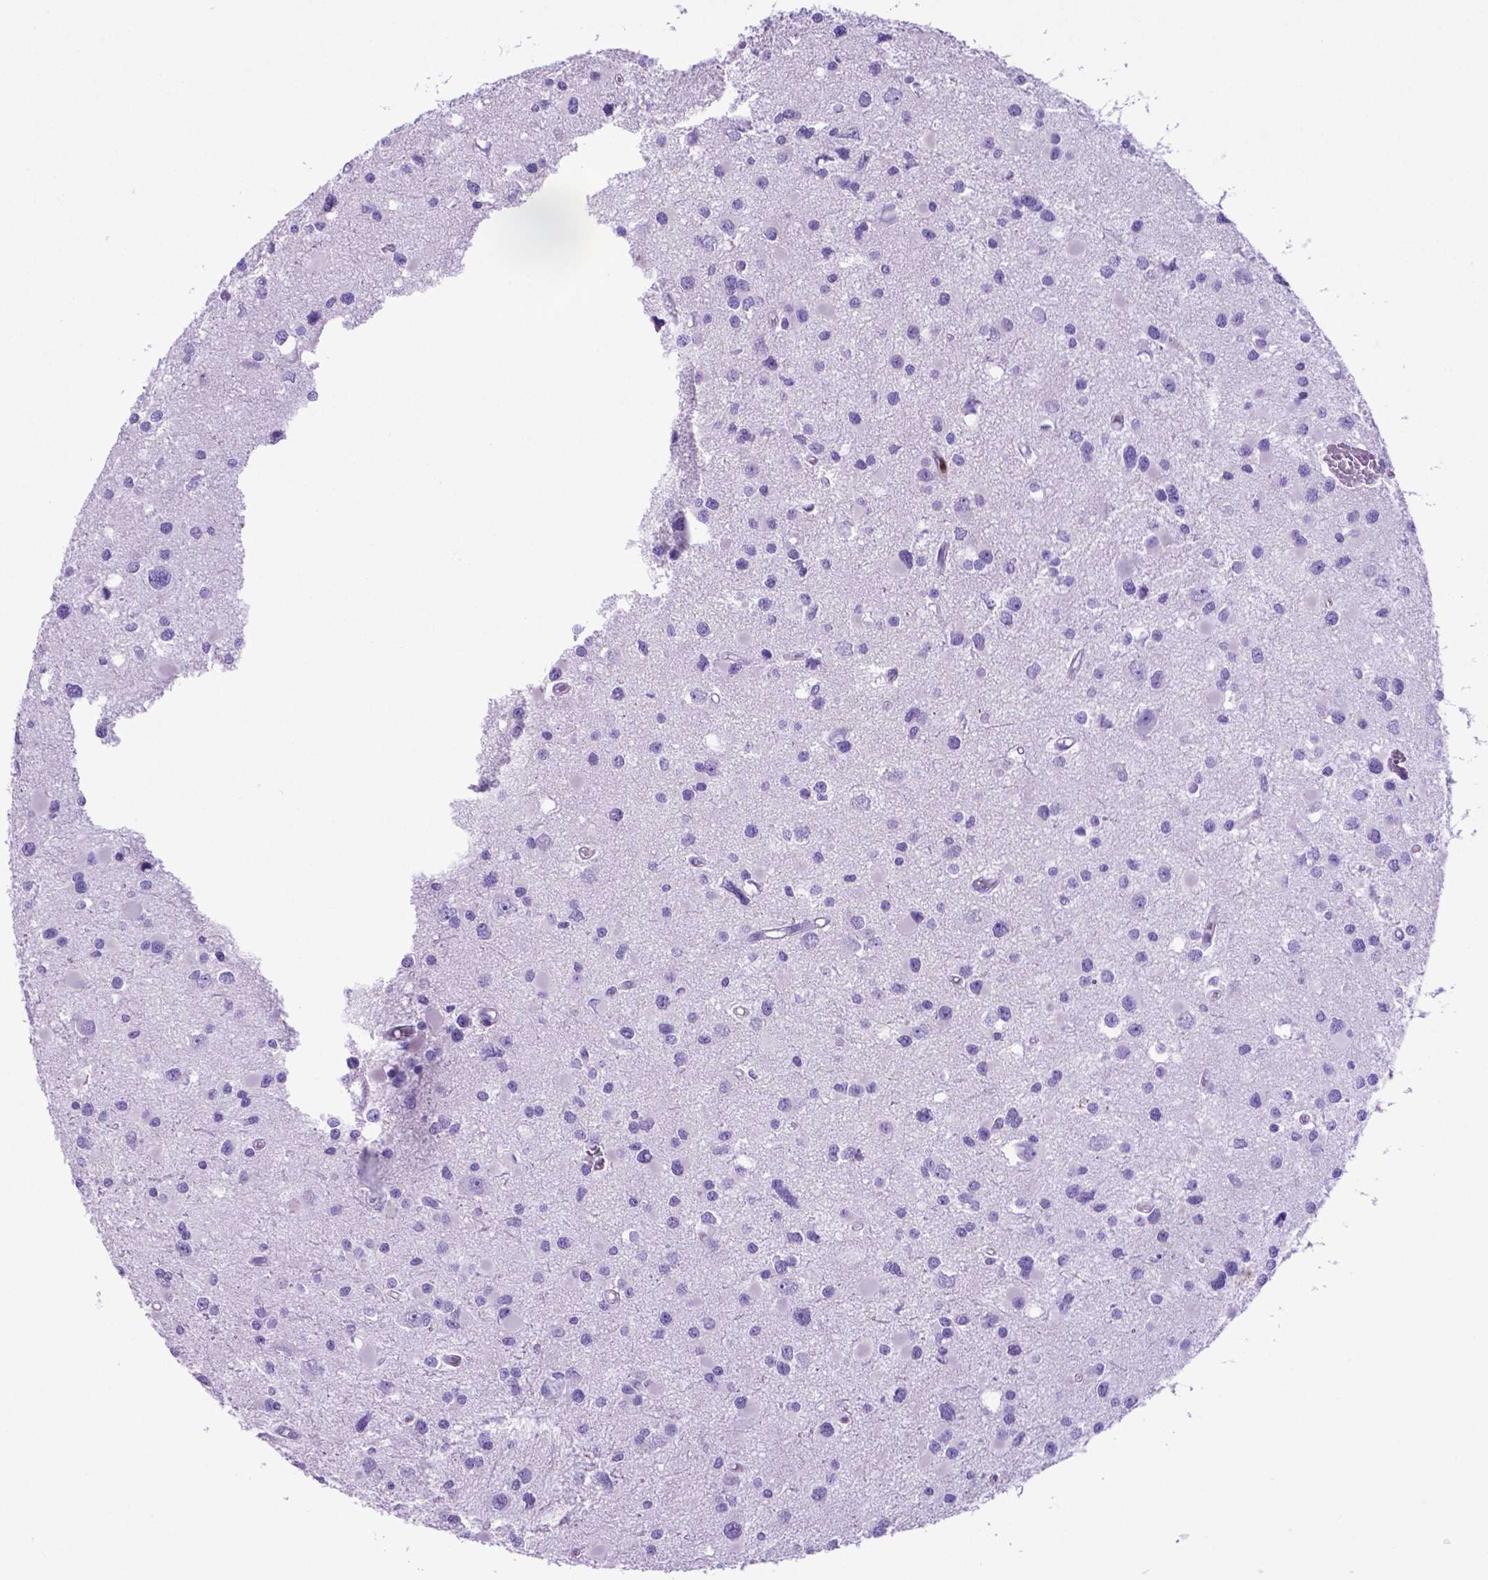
{"staining": {"intensity": "negative", "quantity": "none", "location": "none"}, "tissue": "glioma", "cell_type": "Tumor cells", "image_type": "cancer", "snomed": [{"axis": "morphology", "description": "Glioma, malignant, High grade"}, {"axis": "topography", "description": "Brain"}], "caption": "Malignant glioma (high-grade) was stained to show a protein in brown. There is no significant expression in tumor cells.", "gene": "LZTR1", "patient": {"sex": "male", "age": 54}}